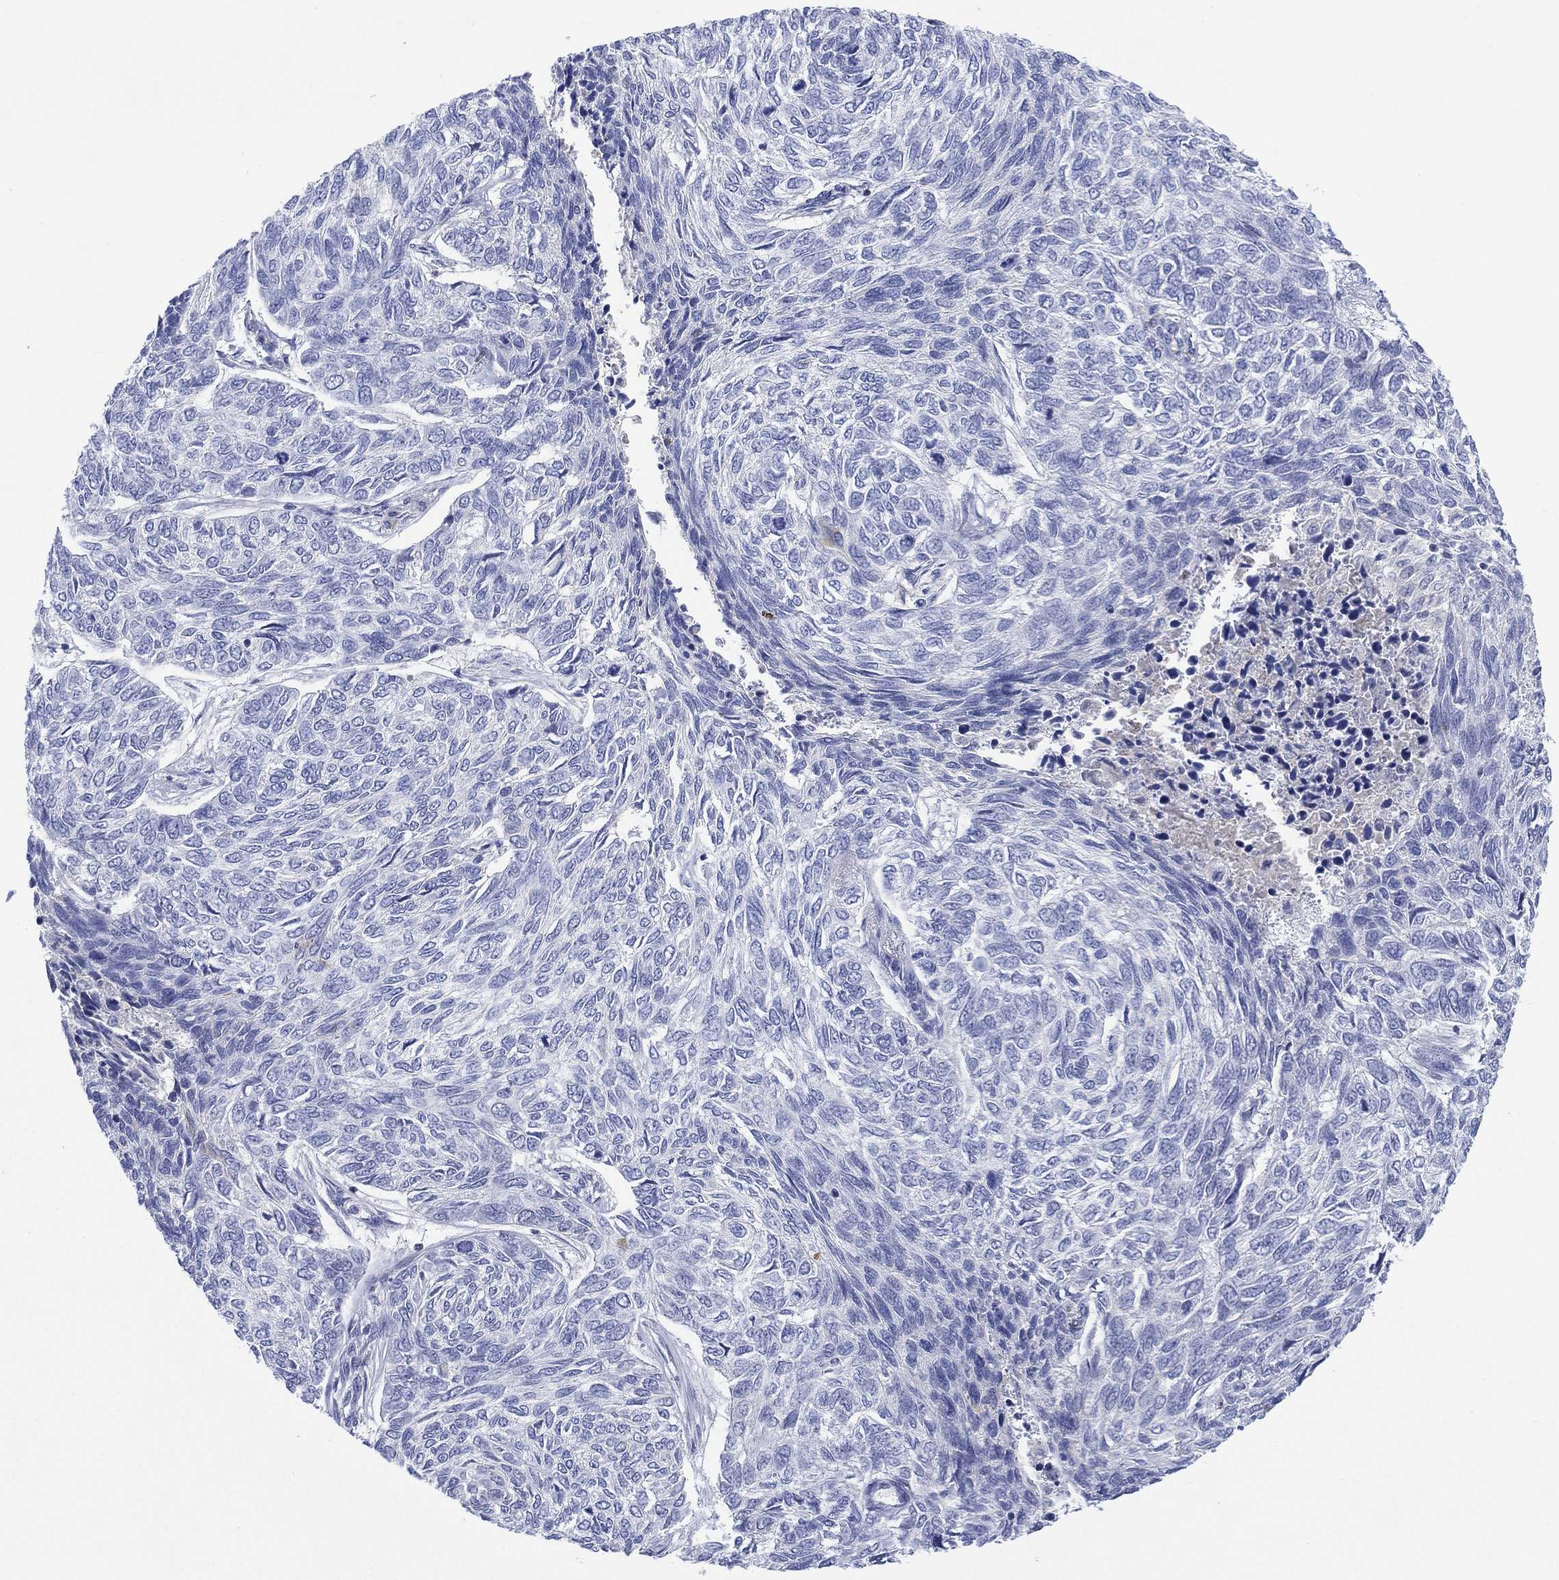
{"staining": {"intensity": "negative", "quantity": "none", "location": "none"}, "tissue": "skin cancer", "cell_type": "Tumor cells", "image_type": "cancer", "snomed": [{"axis": "morphology", "description": "Basal cell carcinoma"}, {"axis": "topography", "description": "Skin"}], "caption": "Immunohistochemistry (IHC) photomicrograph of human skin basal cell carcinoma stained for a protein (brown), which shows no positivity in tumor cells.", "gene": "SEPTIN1", "patient": {"sex": "female", "age": 65}}